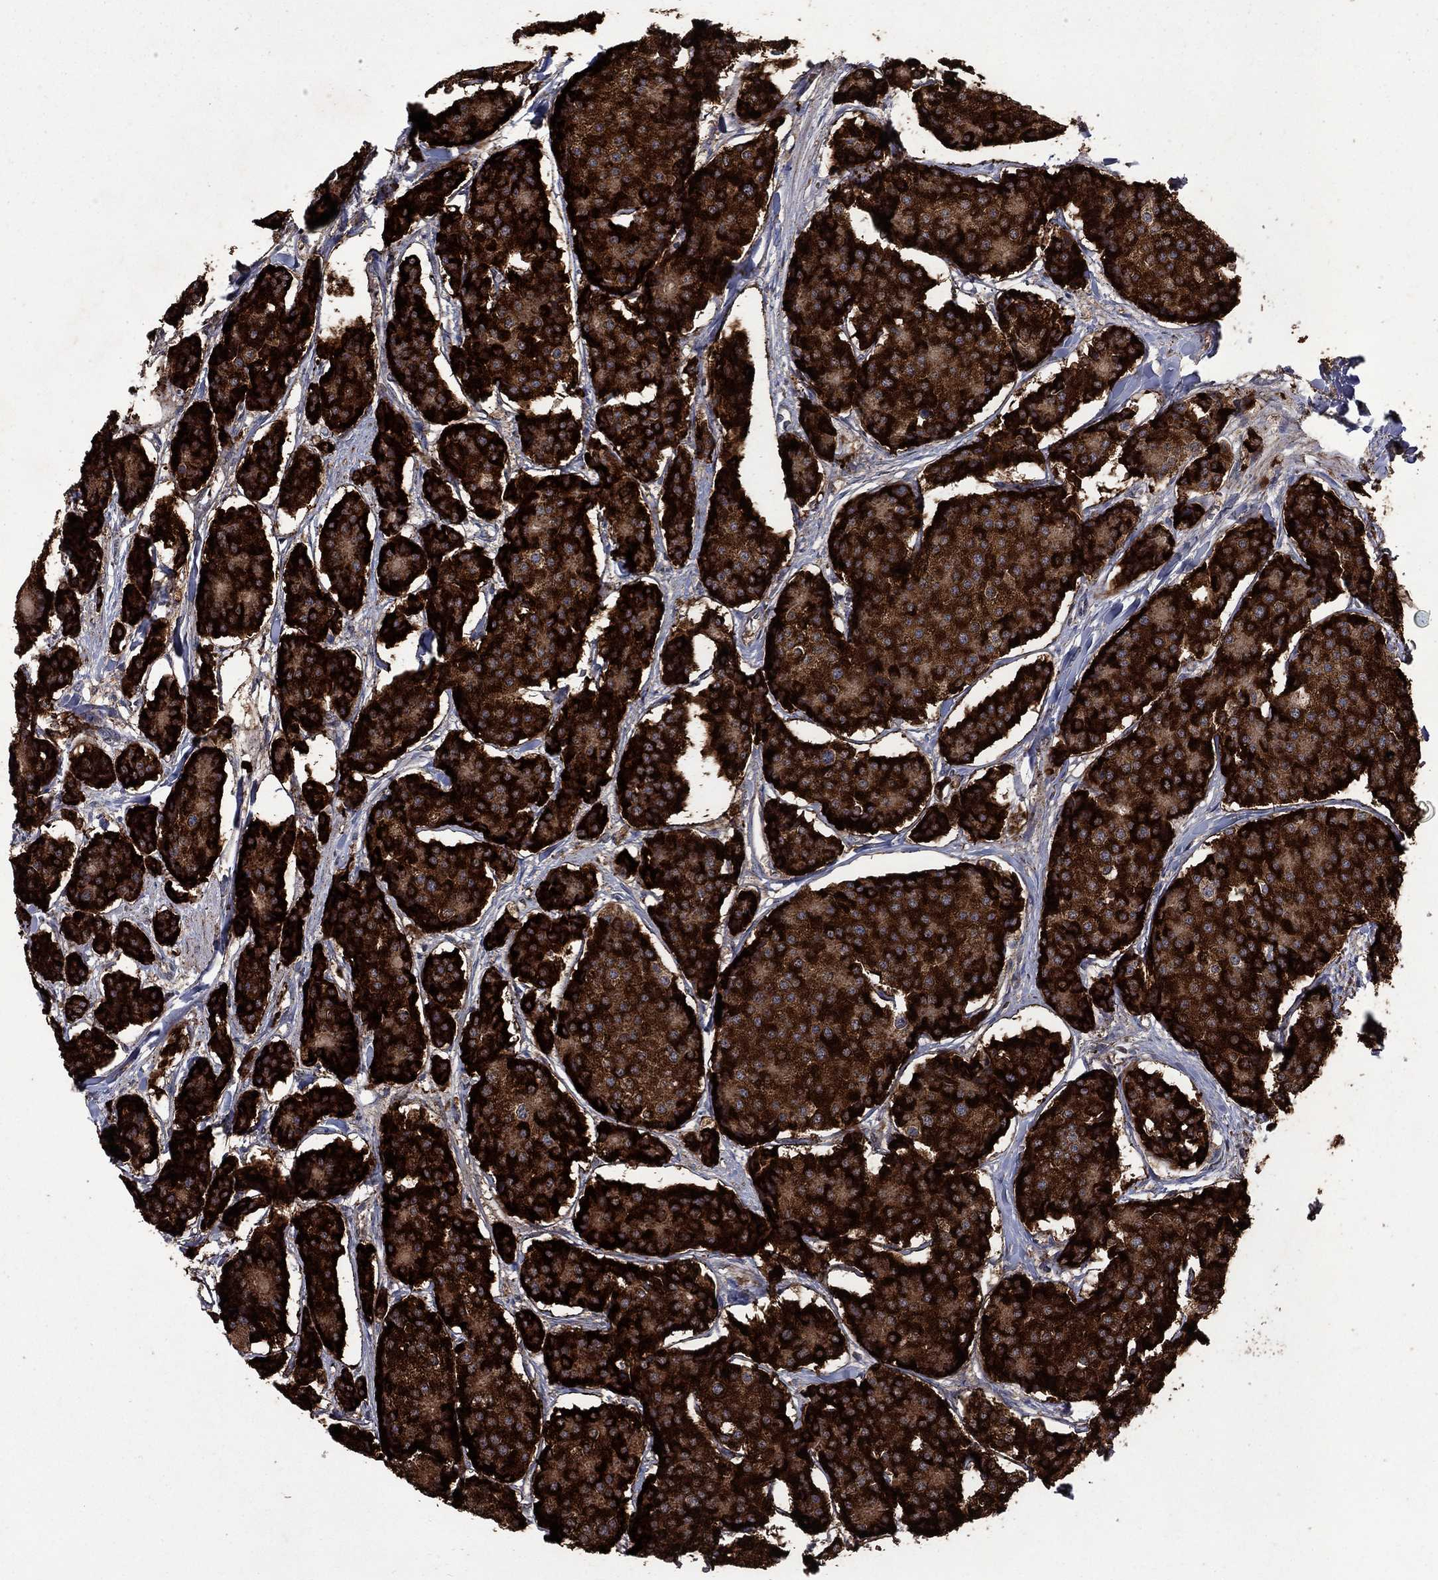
{"staining": {"intensity": "strong", "quantity": ">75%", "location": "cytoplasmic/membranous"}, "tissue": "carcinoid", "cell_type": "Tumor cells", "image_type": "cancer", "snomed": [{"axis": "morphology", "description": "Carcinoid, malignant, NOS"}, {"axis": "topography", "description": "Small intestine"}], "caption": "Carcinoid stained with a brown dye reveals strong cytoplasmic/membranous positive positivity in approximately >75% of tumor cells.", "gene": "DPH1", "patient": {"sex": "female", "age": 65}}